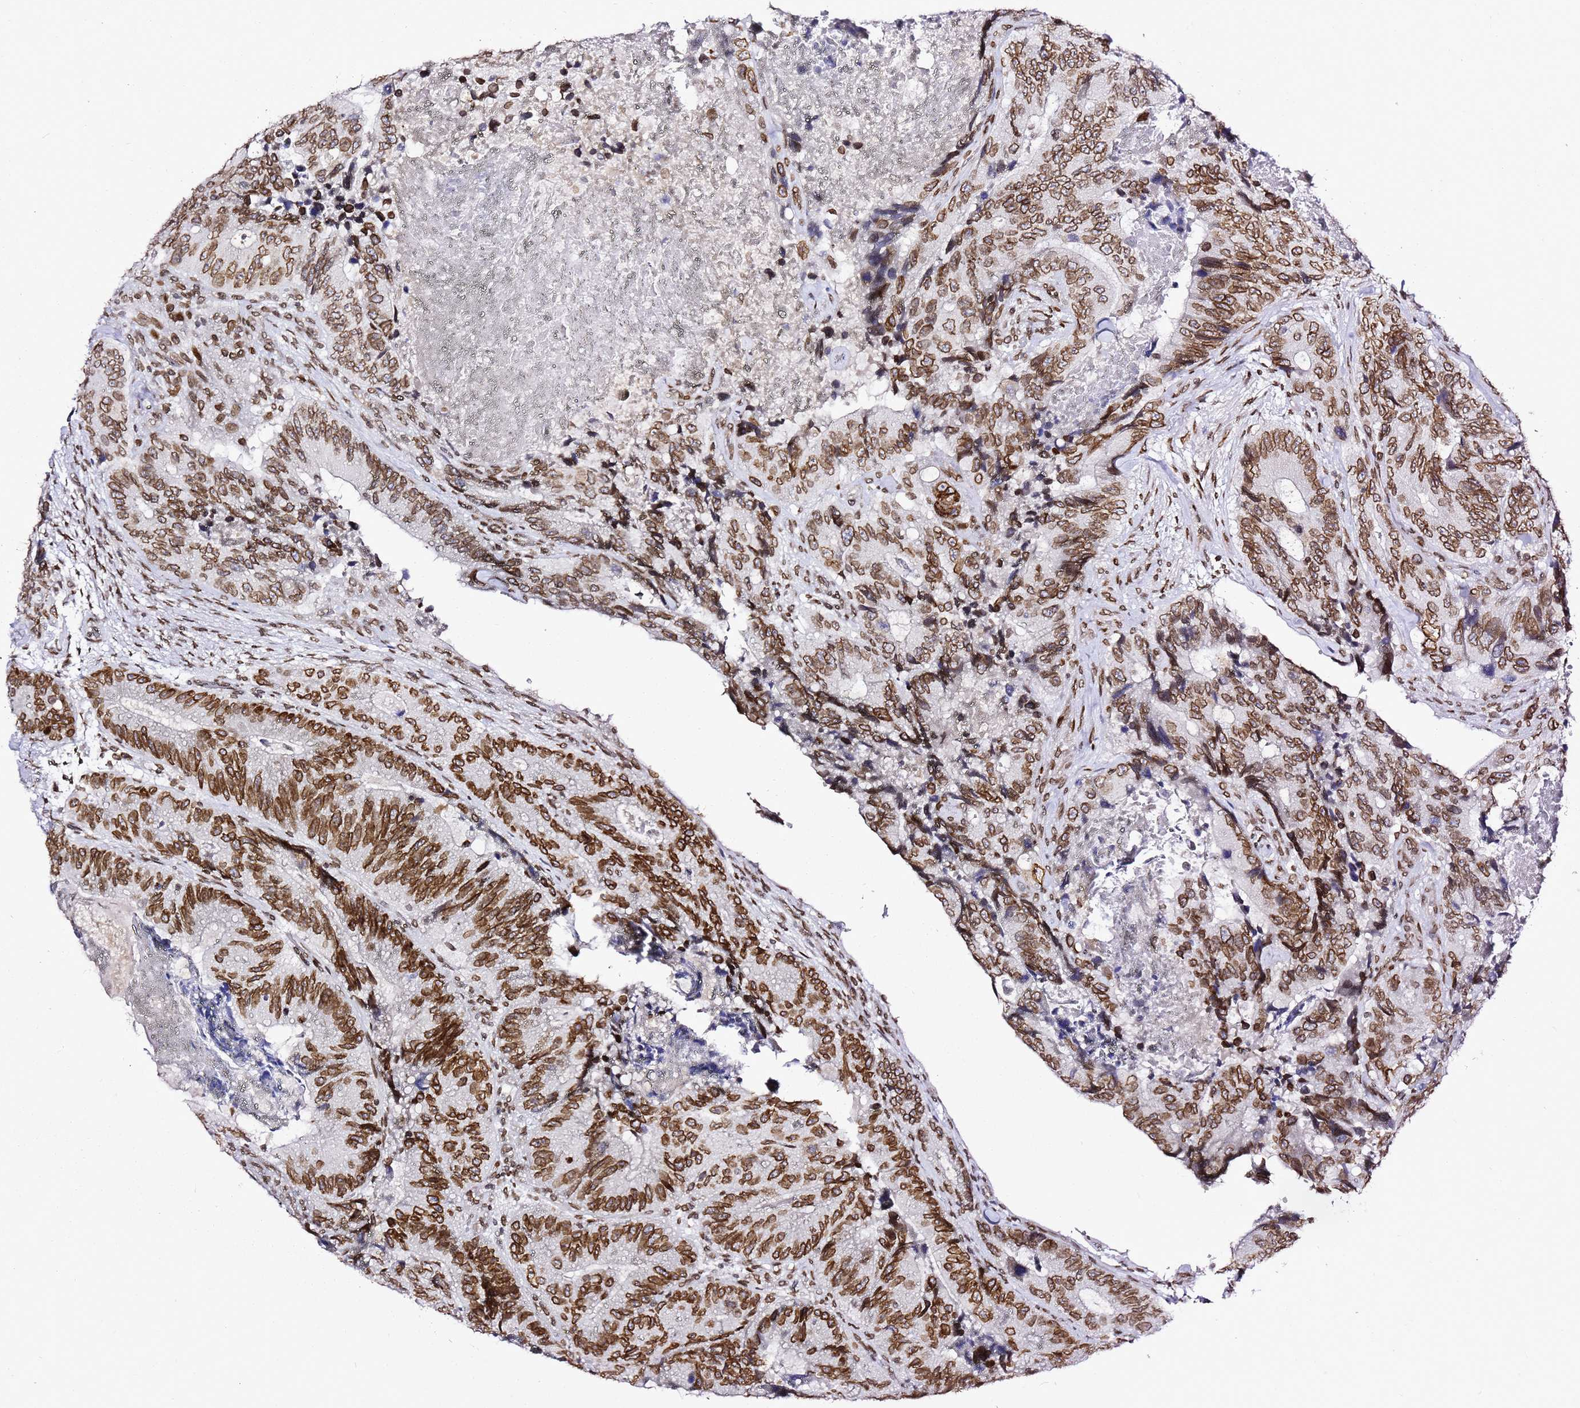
{"staining": {"intensity": "strong", "quantity": ">75%", "location": "nuclear"}, "tissue": "colorectal cancer", "cell_type": "Tumor cells", "image_type": "cancer", "snomed": [{"axis": "morphology", "description": "Adenocarcinoma, NOS"}, {"axis": "topography", "description": "Colon"}], "caption": "Immunohistochemical staining of human colorectal cancer reveals strong nuclear protein staining in about >75% of tumor cells.", "gene": "POU6F1", "patient": {"sex": "male", "age": 84}}